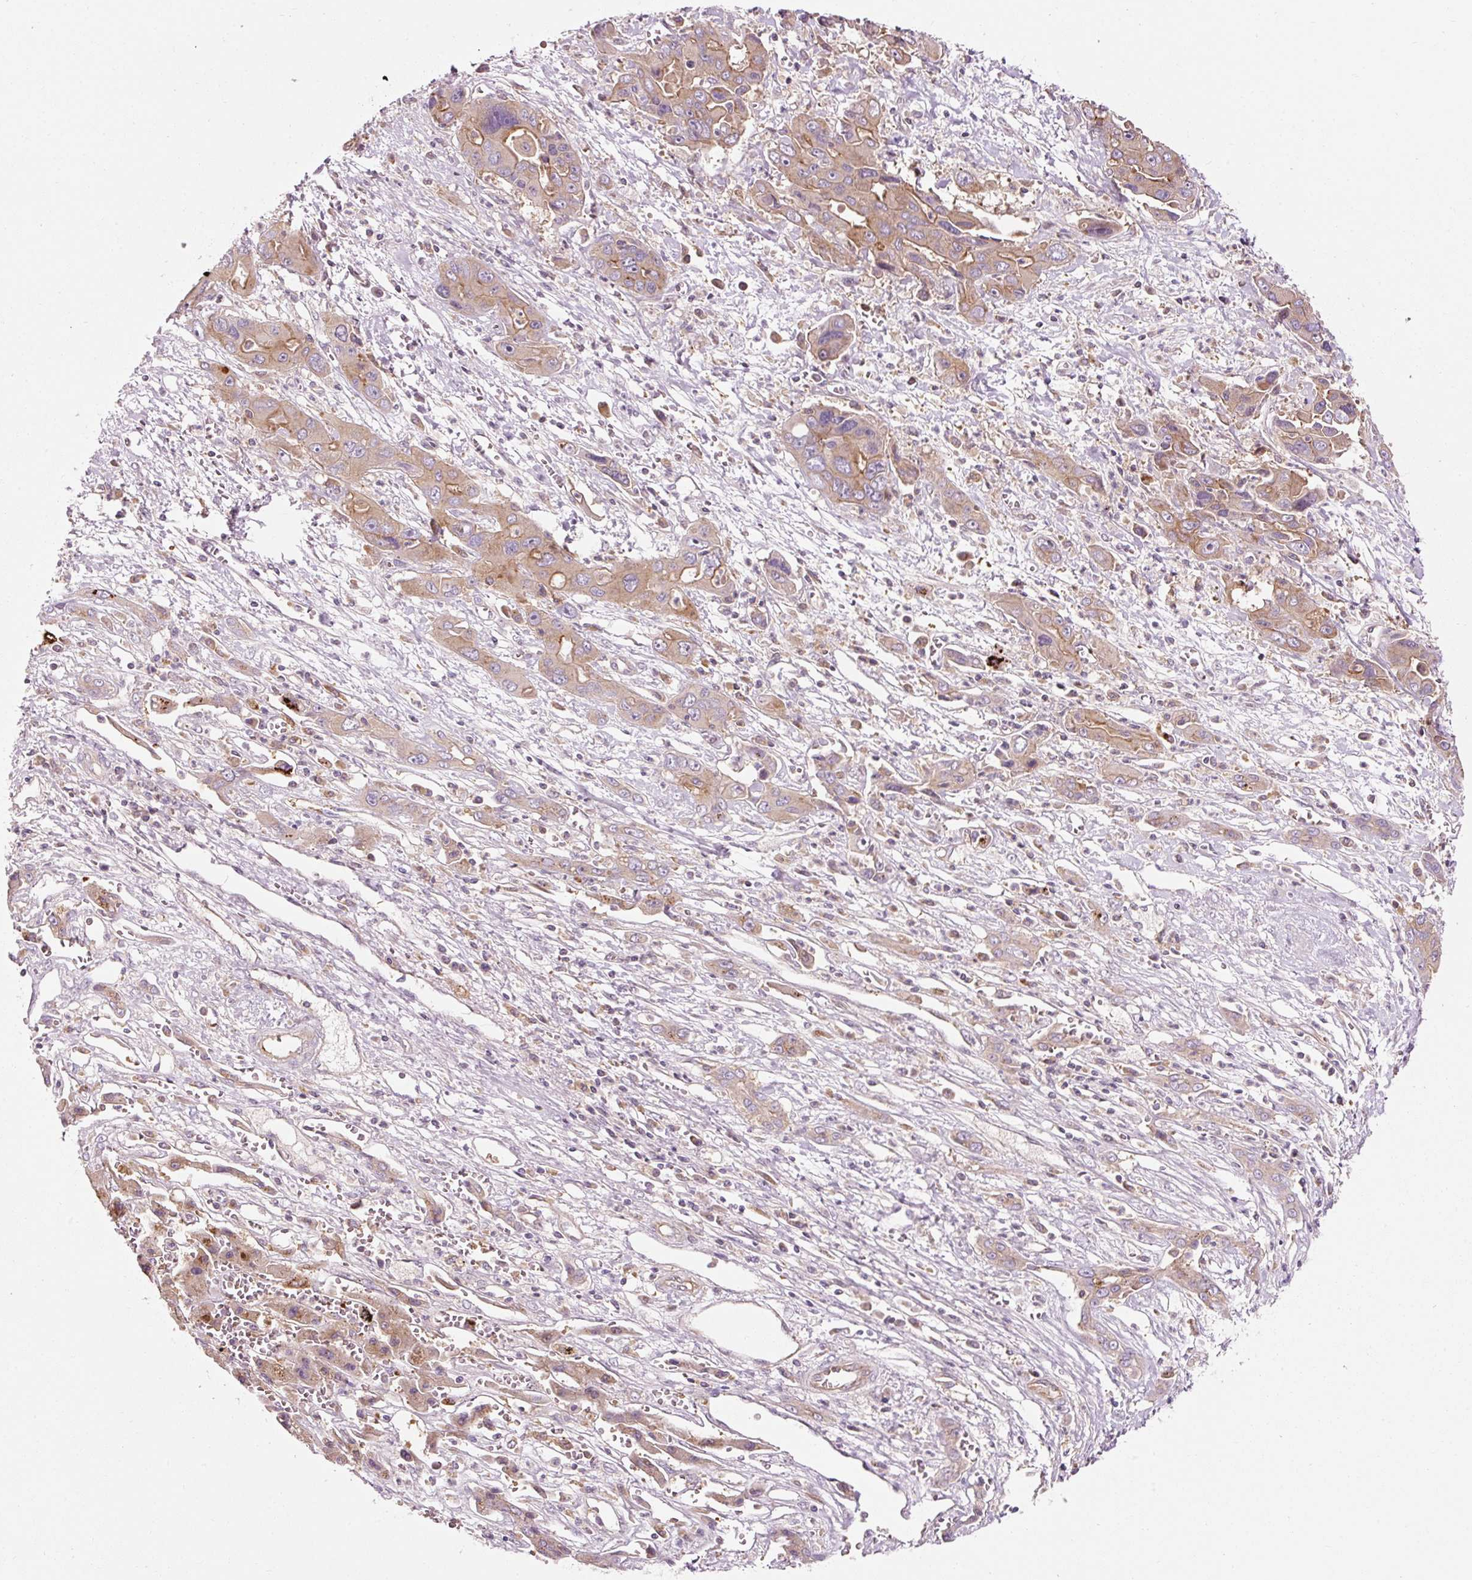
{"staining": {"intensity": "moderate", "quantity": "25%-75%", "location": "cytoplasmic/membranous"}, "tissue": "liver cancer", "cell_type": "Tumor cells", "image_type": "cancer", "snomed": [{"axis": "morphology", "description": "Cholangiocarcinoma"}, {"axis": "topography", "description": "Liver"}], "caption": "Tumor cells reveal moderate cytoplasmic/membranous staining in about 25%-75% of cells in liver cancer (cholangiocarcinoma).", "gene": "NAPA", "patient": {"sex": "male", "age": 67}}